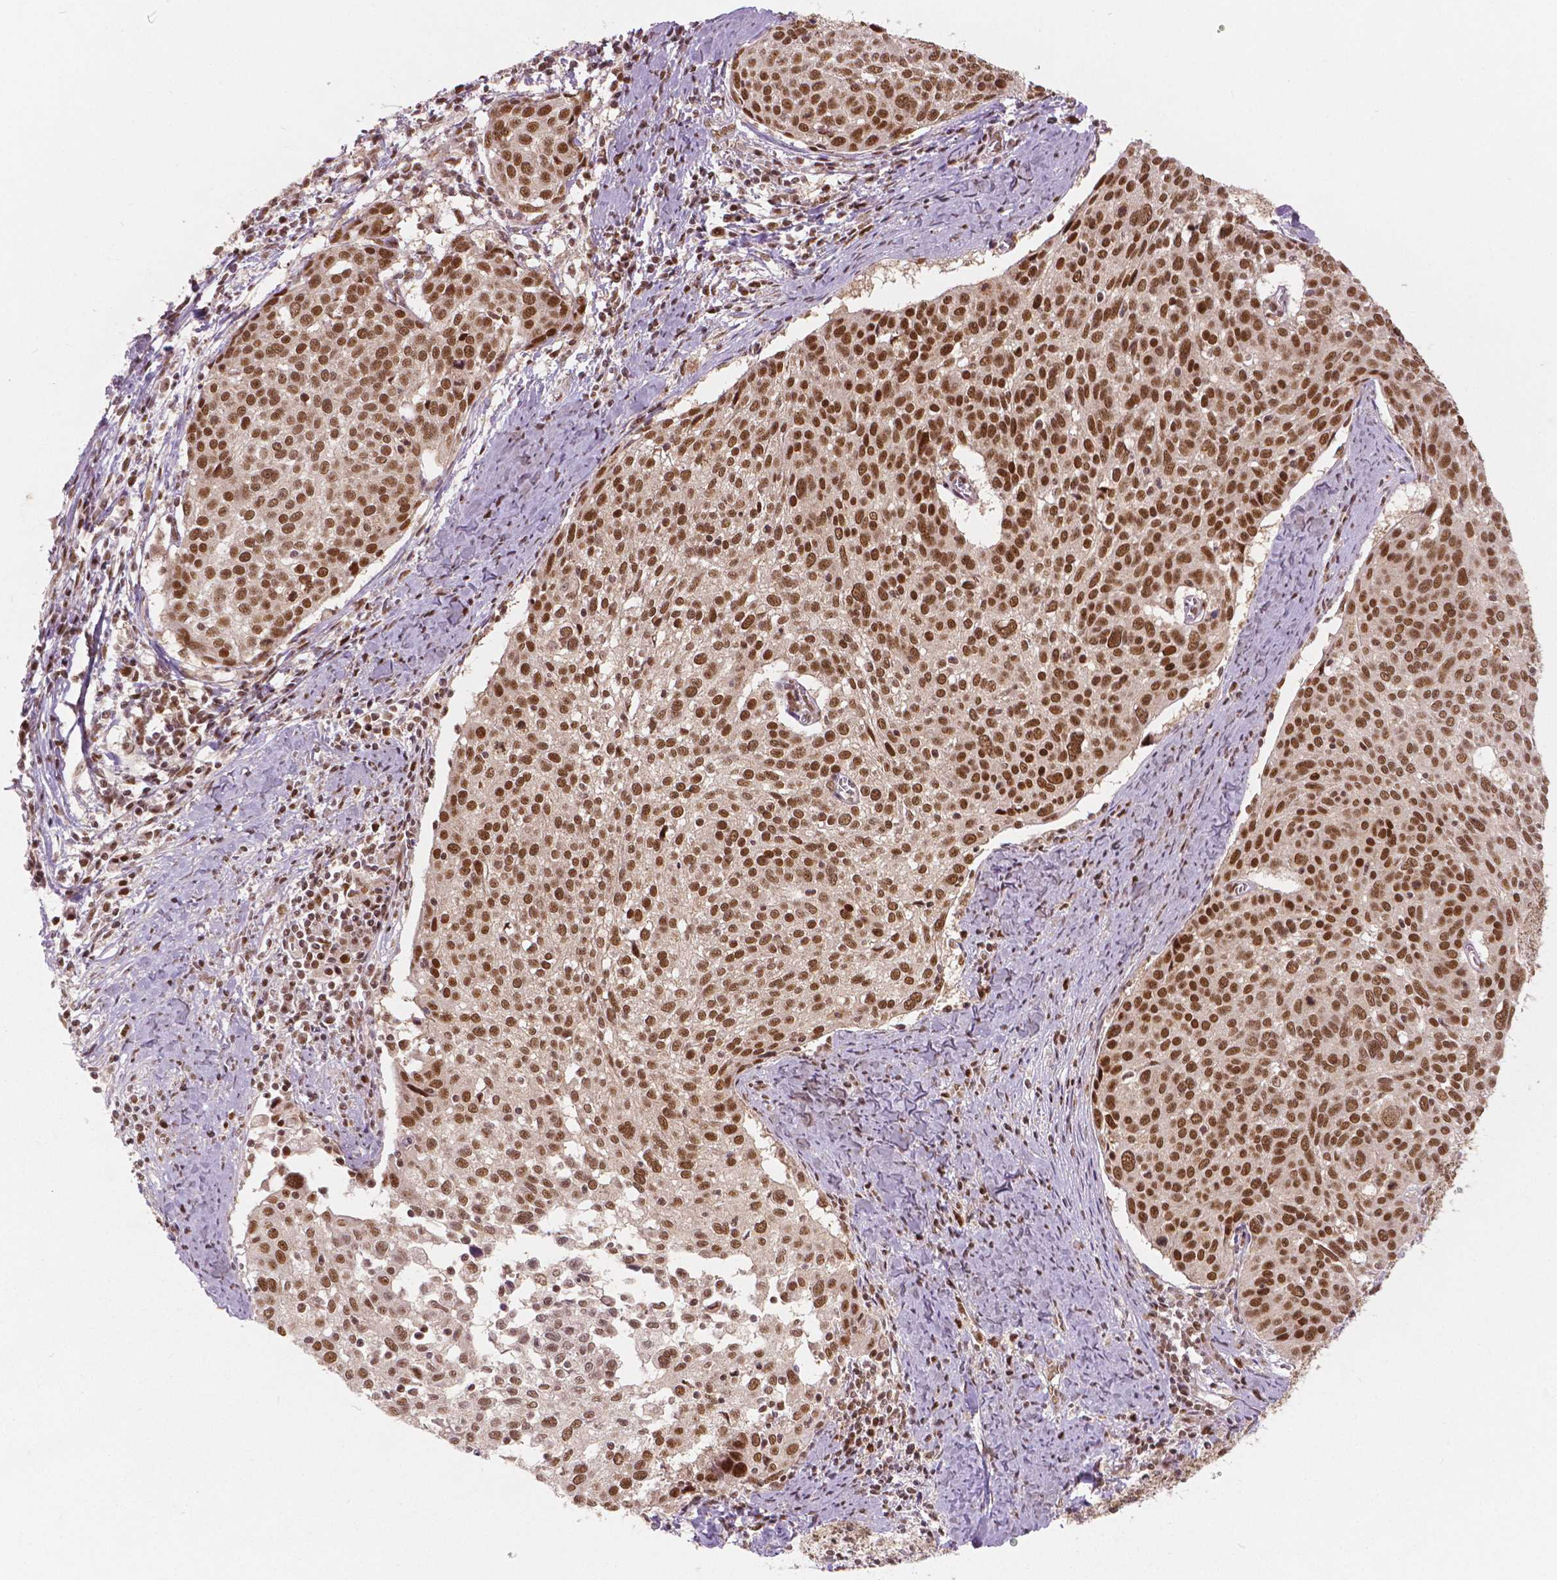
{"staining": {"intensity": "strong", "quantity": ">75%", "location": "nuclear"}, "tissue": "cervical cancer", "cell_type": "Tumor cells", "image_type": "cancer", "snomed": [{"axis": "morphology", "description": "Squamous cell carcinoma, NOS"}, {"axis": "topography", "description": "Cervix"}], "caption": "Human cervical cancer (squamous cell carcinoma) stained with a protein marker reveals strong staining in tumor cells.", "gene": "NSD2", "patient": {"sex": "female", "age": 39}}